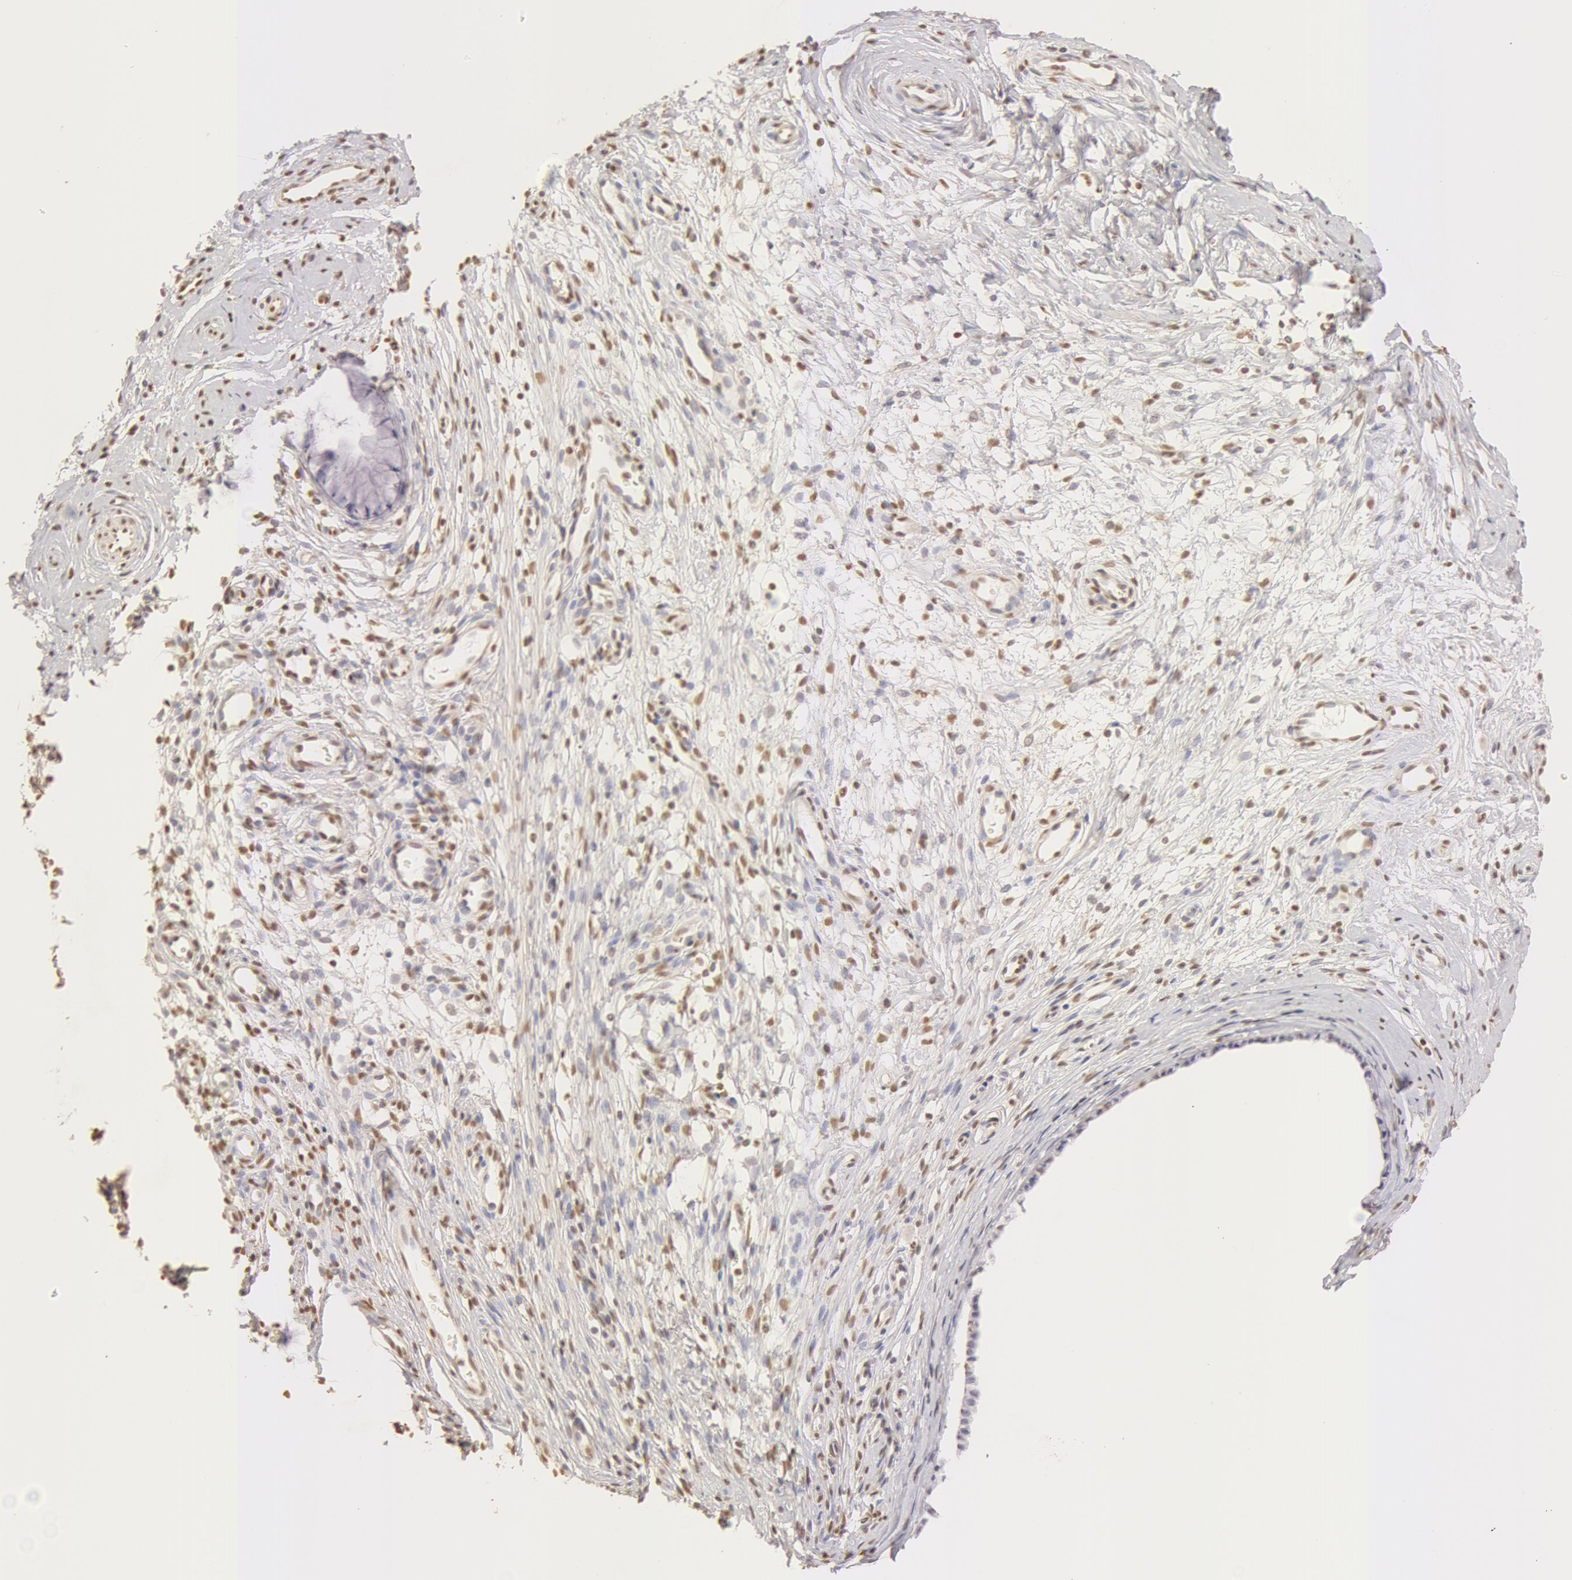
{"staining": {"intensity": "strong", "quantity": ">75%", "location": "nuclear"}, "tissue": "cervix", "cell_type": "Glandular cells", "image_type": "normal", "snomed": [{"axis": "morphology", "description": "Normal tissue, NOS"}, {"axis": "topography", "description": "Cervix"}], "caption": "Glandular cells exhibit high levels of strong nuclear positivity in approximately >75% of cells in normal human cervix. Nuclei are stained in blue.", "gene": "SNRNP70", "patient": {"sex": "female", "age": 70}}